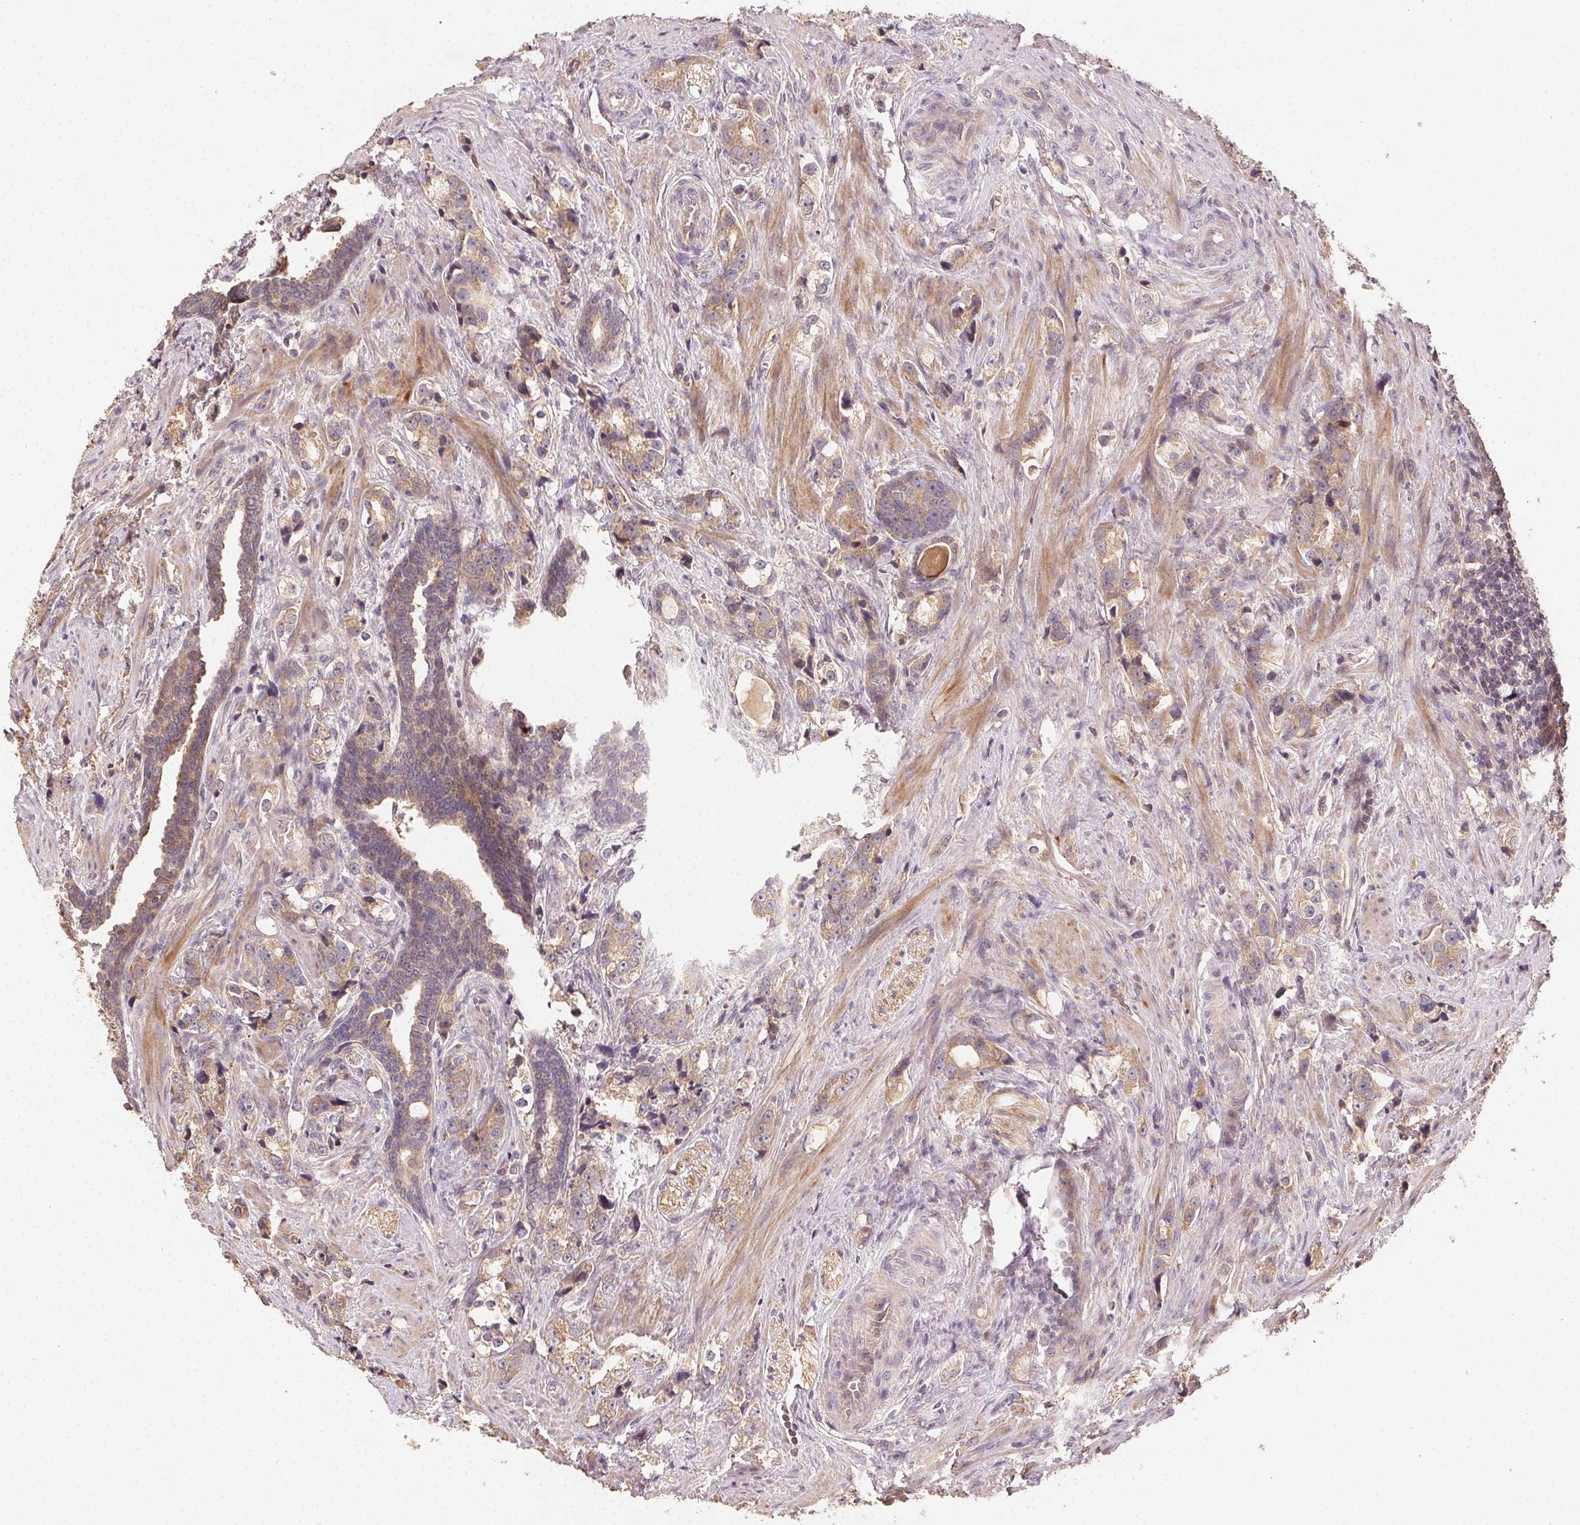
{"staining": {"intensity": "weak", "quantity": "25%-75%", "location": "cytoplasmic/membranous"}, "tissue": "prostate cancer", "cell_type": "Tumor cells", "image_type": "cancer", "snomed": [{"axis": "morphology", "description": "Adenocarcinoma, NOS"}, {"axis": "topography", "description": "Prostate and seminal vesicle, NOS"}], "caption": "Immunohistochemistry of adenocarcinoma (prostate) shows low levels of weak cytoplasmic/membranous expression in approximately 25%-75% of tumor cells.", "gene": "RALA", "patient": {"sex": "male", "age": 63}}